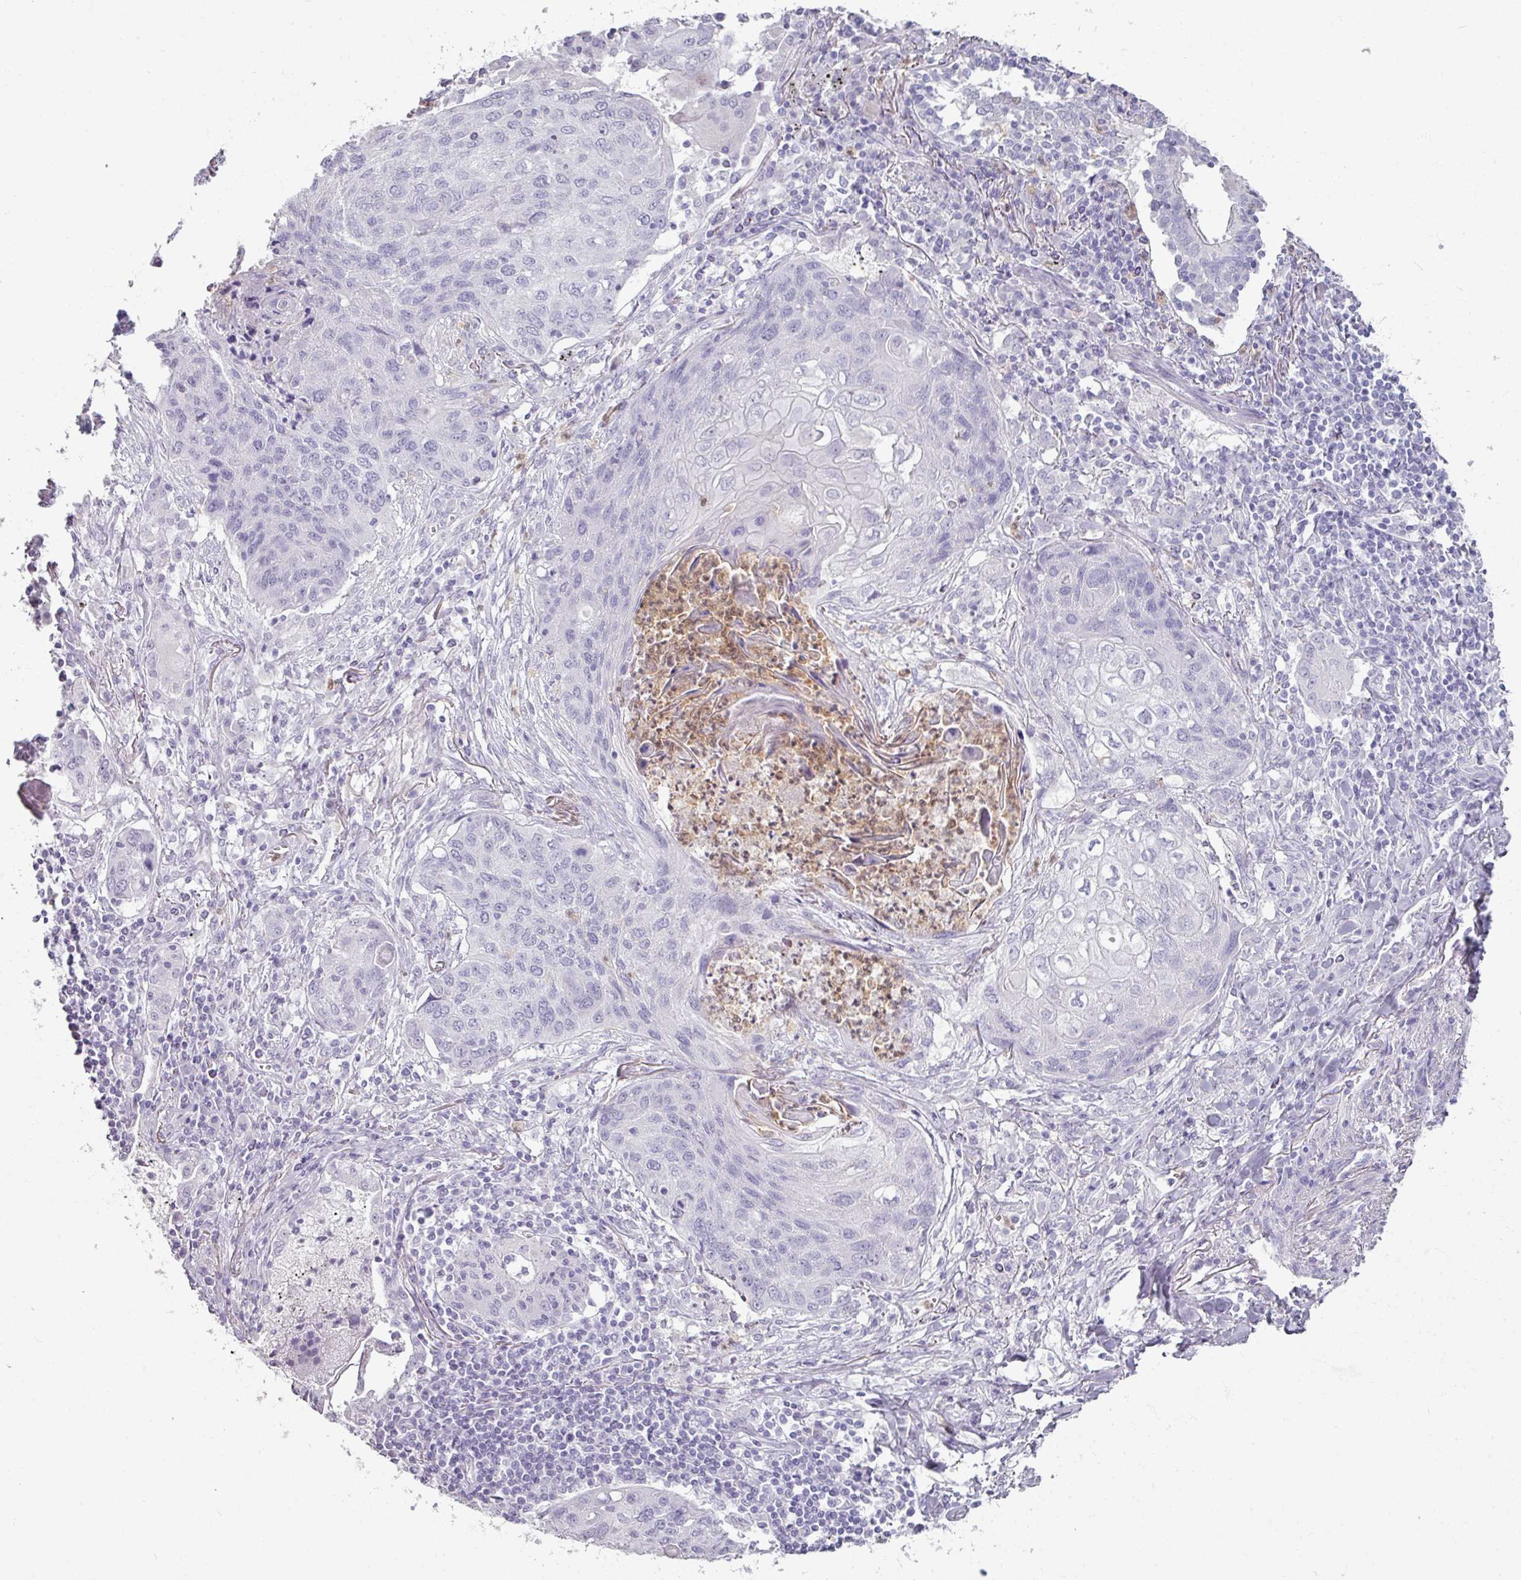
{"staining": {"intensity": "negative", "quantity": "none", "location": "none"}, "tissue": "lung cancer", "cell_type": "Tumor cells", "image_type": "cancer", "snomed": [{"axis": "morphology", "description": "Squamous cell carcinoma, NOS"}, {"axis": "topography", "description": "Lung"}], "caption": "Lung cancer (squamous cell carcinoma) was stained to show a protein in brown. There is no significant expression in tumor cells.", "gene": "ARG1", "patient": {"sex": "female", "age": 63}}